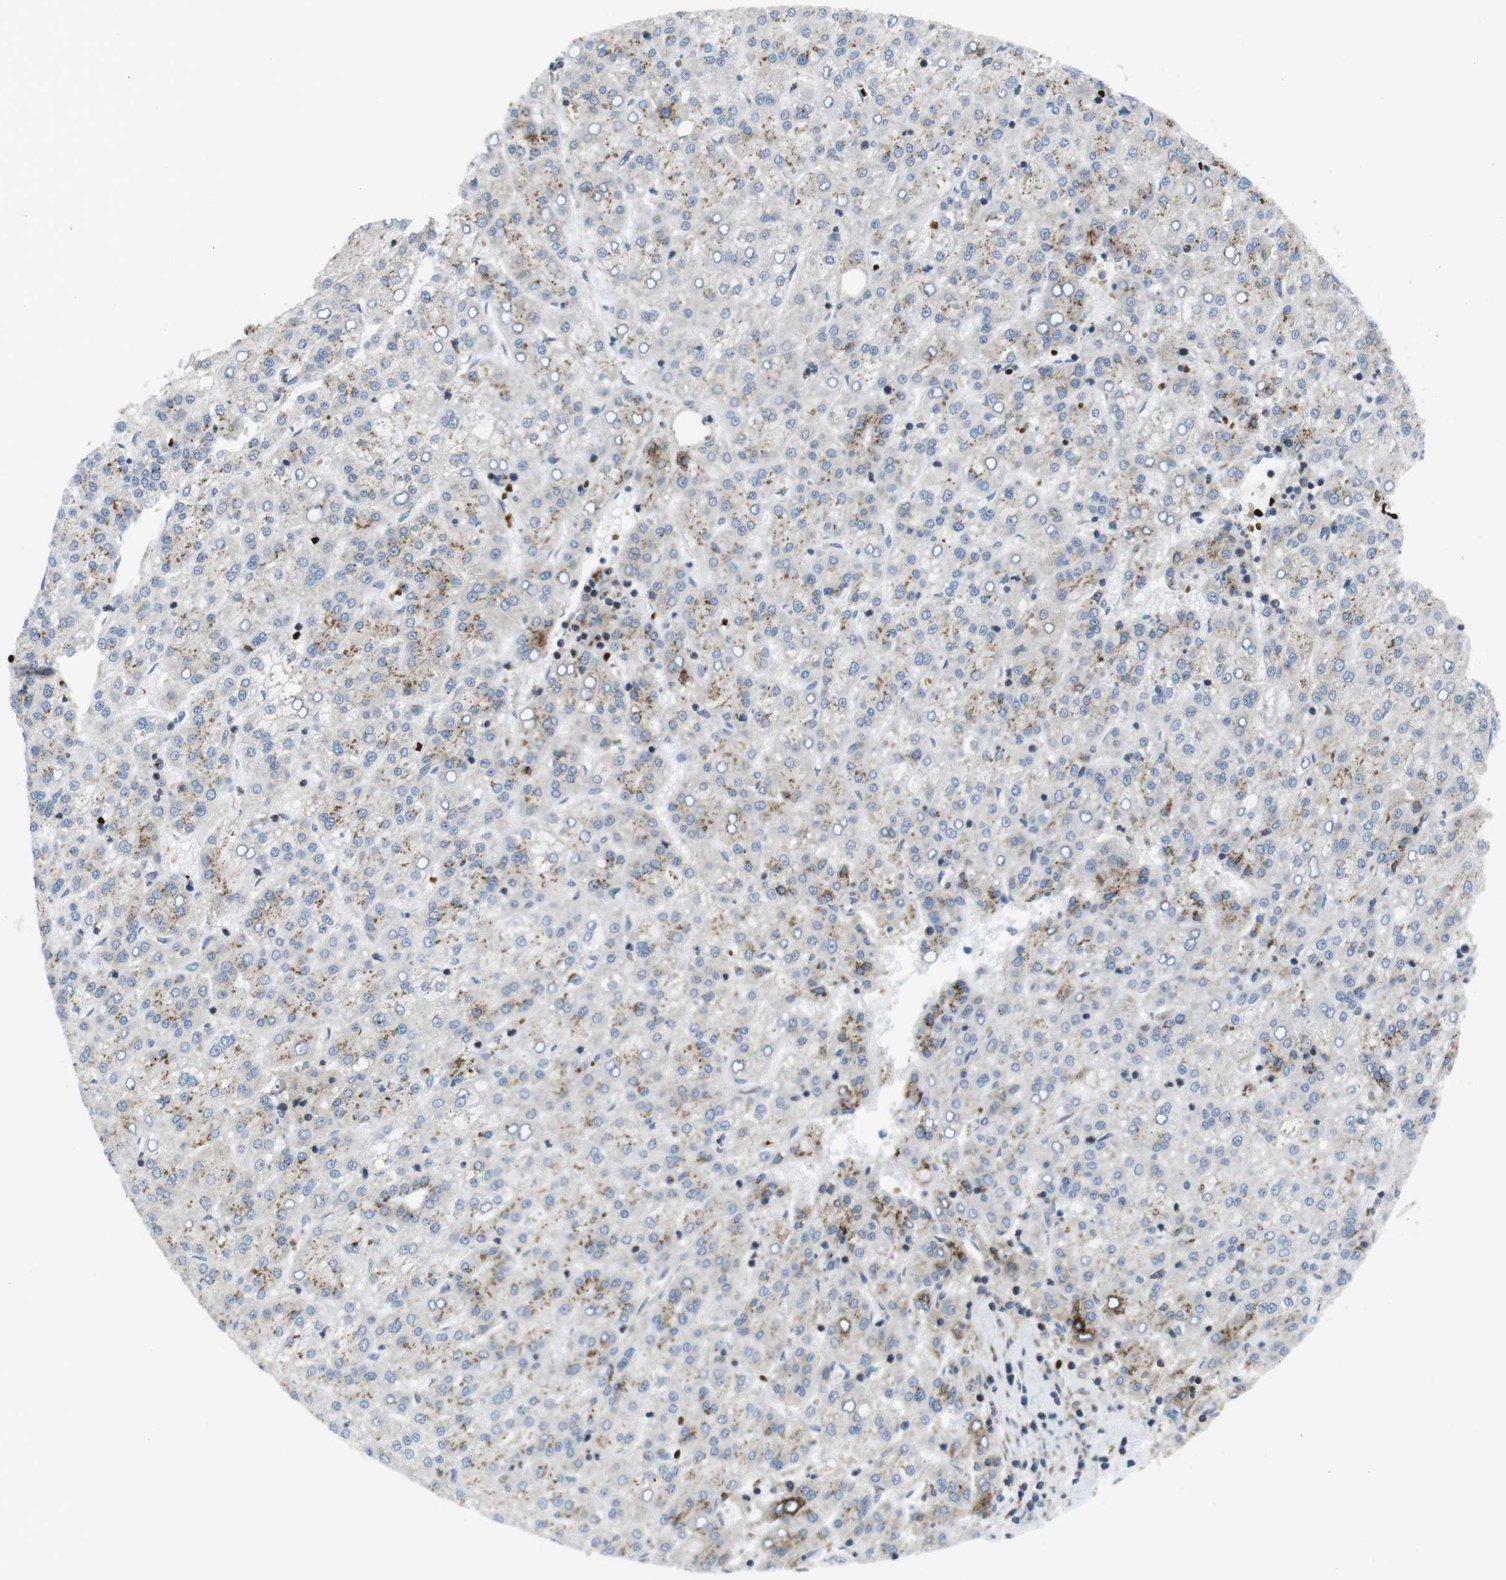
{"staining": {"intensity": "moderate", "quantity": "<25%", "location": "cytoplasmic/membranous"}, "tissue": "liver cancer", "cell_type": "Tumor cells", "image_type": "cancer", "snomed": [{"axis": "morphology", "description": "Carcinoma, Hepatocellular, NOS"}, {"axis": "topography", "description": "Liver"}], "caption": "Liver cancer (hepatocellular carcinoma) stained with a brown dye displays moderate cytoplasmic/membranous positive positivity in about <25% of tumor cells.", "gene": "CUL7", "patient": {"sex": "female", "age": 58}}